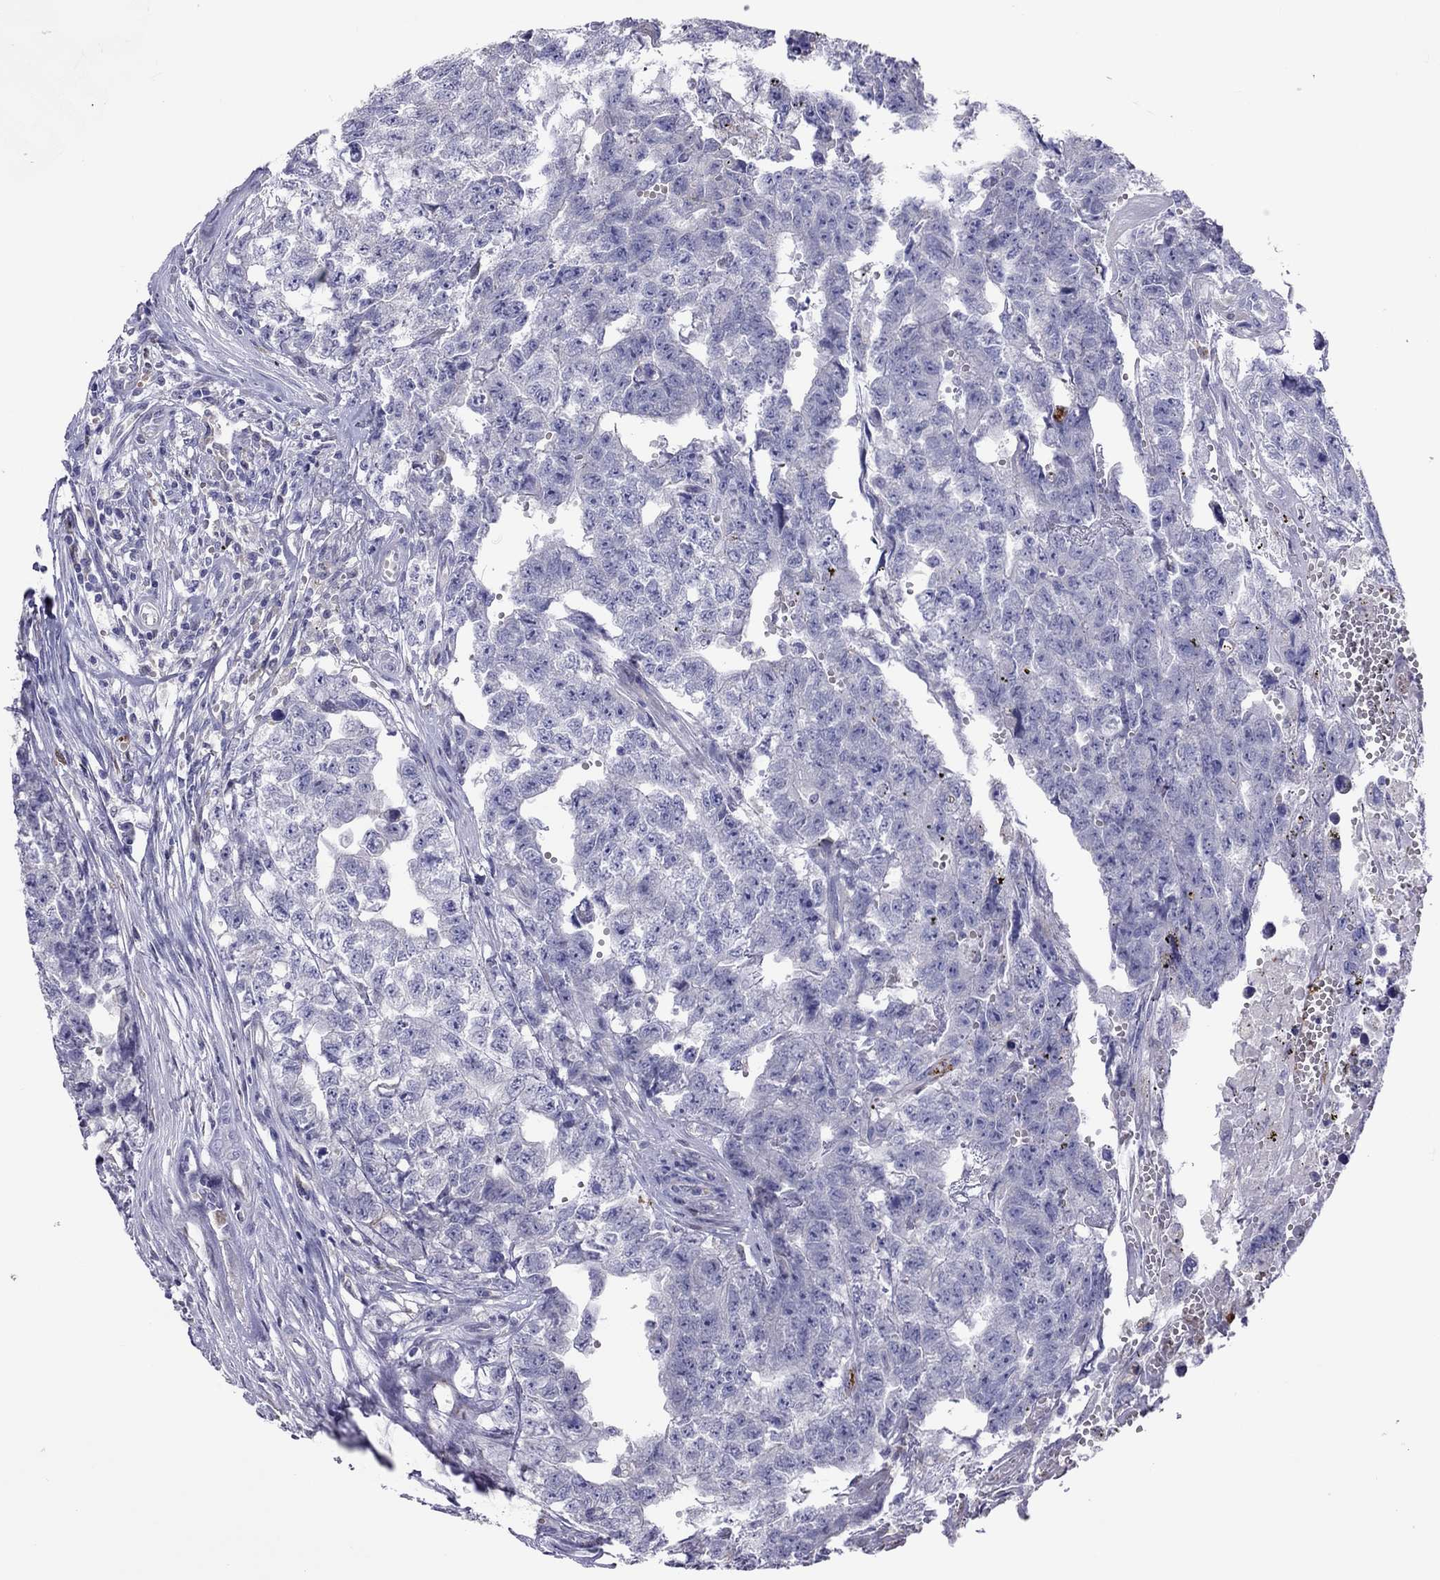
{"staining": {"intensity": "negative", "quantity": "none", "location": "none"}, "tissue": "testis cancer", "cell_type": "Tumor cells", "image_type": "cancer", "snomed": [{"axis": "morphology", "description": "Seminoma, NOS"}, {"axis": "morphology", "description": "Carcinoma, Embryonal, NOS"}, {"axis": "topography", "description": "Testis"}], "caption": "Tumor cells are negative for brown protein staining in testis cancer (seminoma).", "gene": "ADORA2A", "patient": {"sex": "male", "age": 22}}